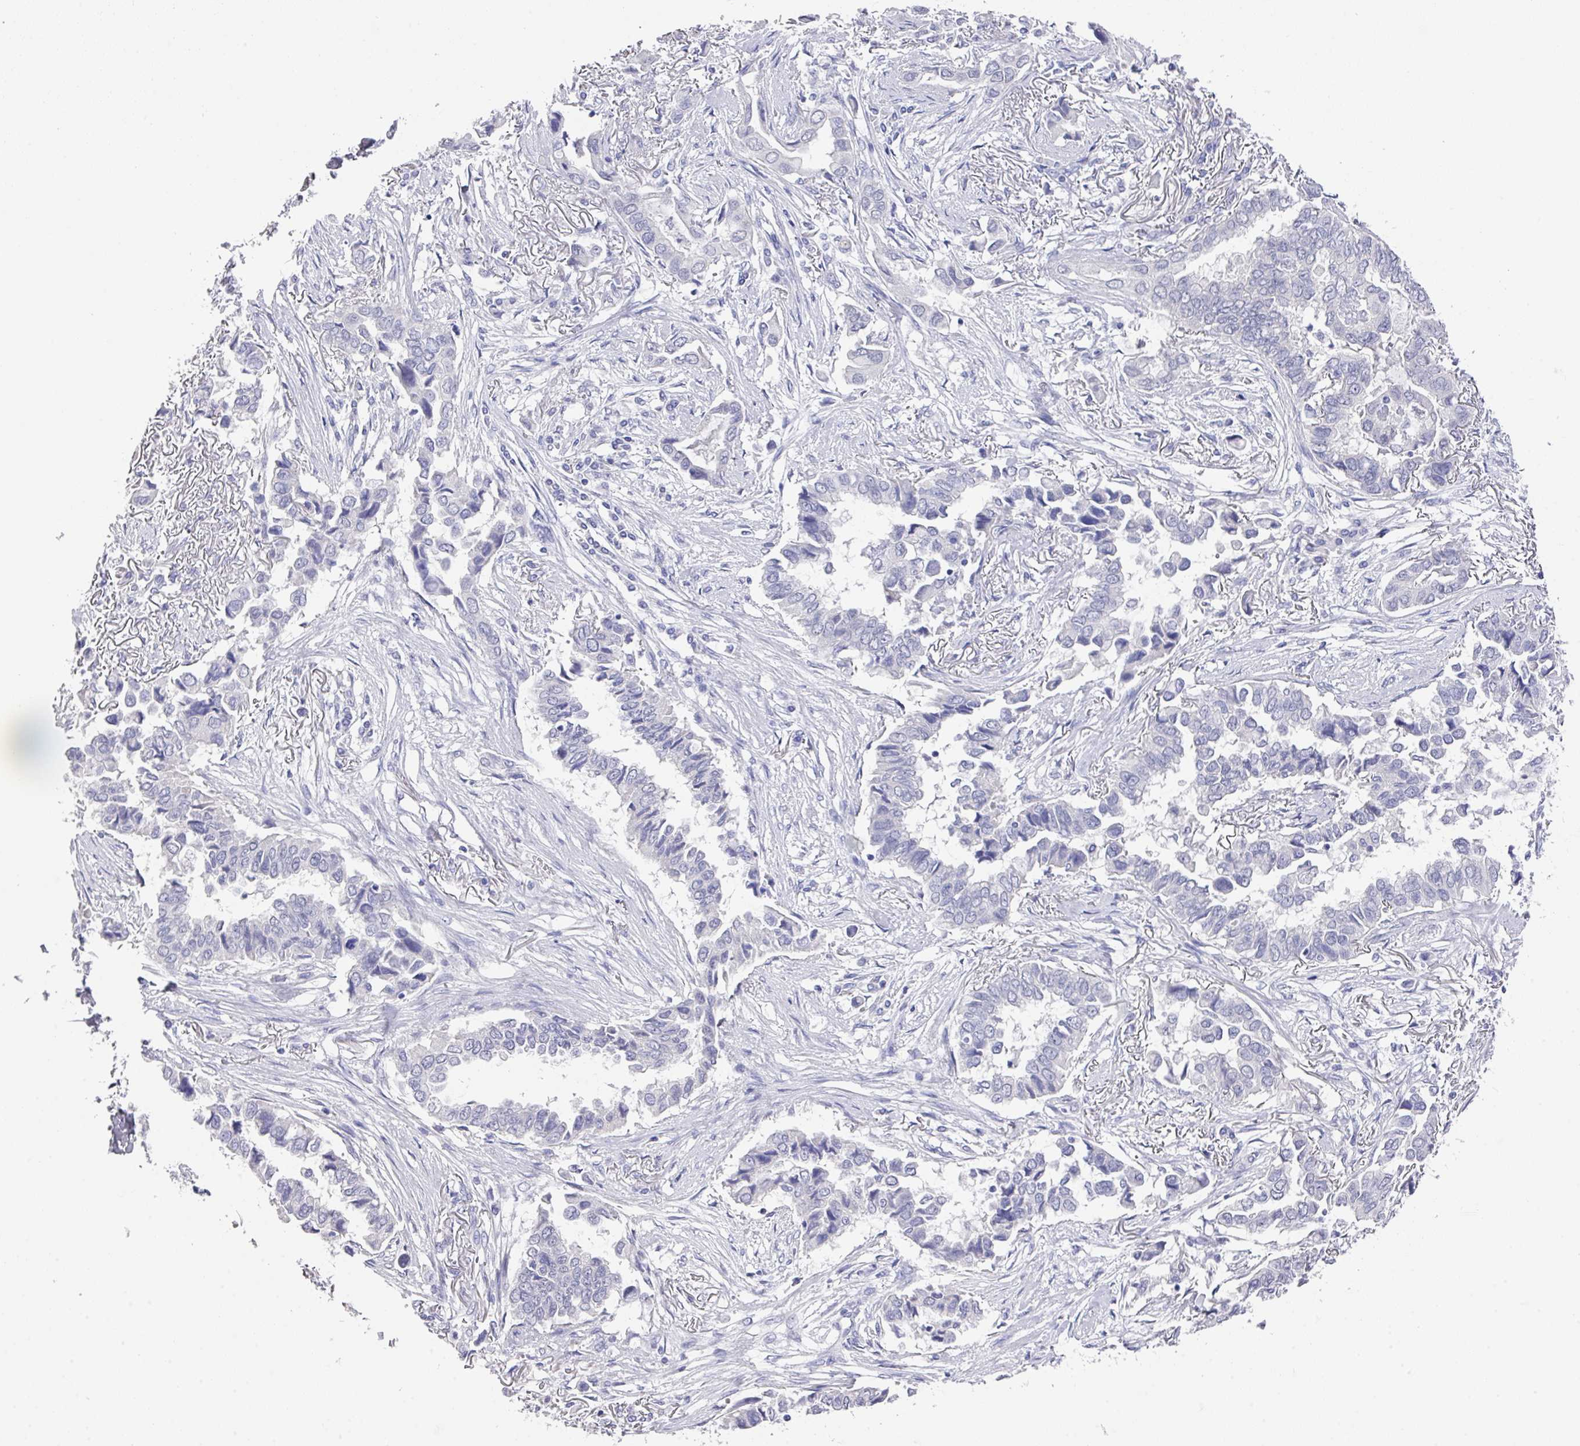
{"staining": {"intensity": "negative", "quantity": "none", "location": "none"}, "tissue": "lung cancer", "cell_type": "Tumor cells", "image_type": "cancer", "snomed": [{"axis": "morphology", "description": "Adenocarcinoma, NOS"}, {"axis": "topography", "description": "Lung"}], "caption": "Lung adenocarcinoma was stained to show a protein in brown. There is no significant expression in tumor cells.", "gene": "DAZL", "patient": {"sex": "female", "age": 76}}